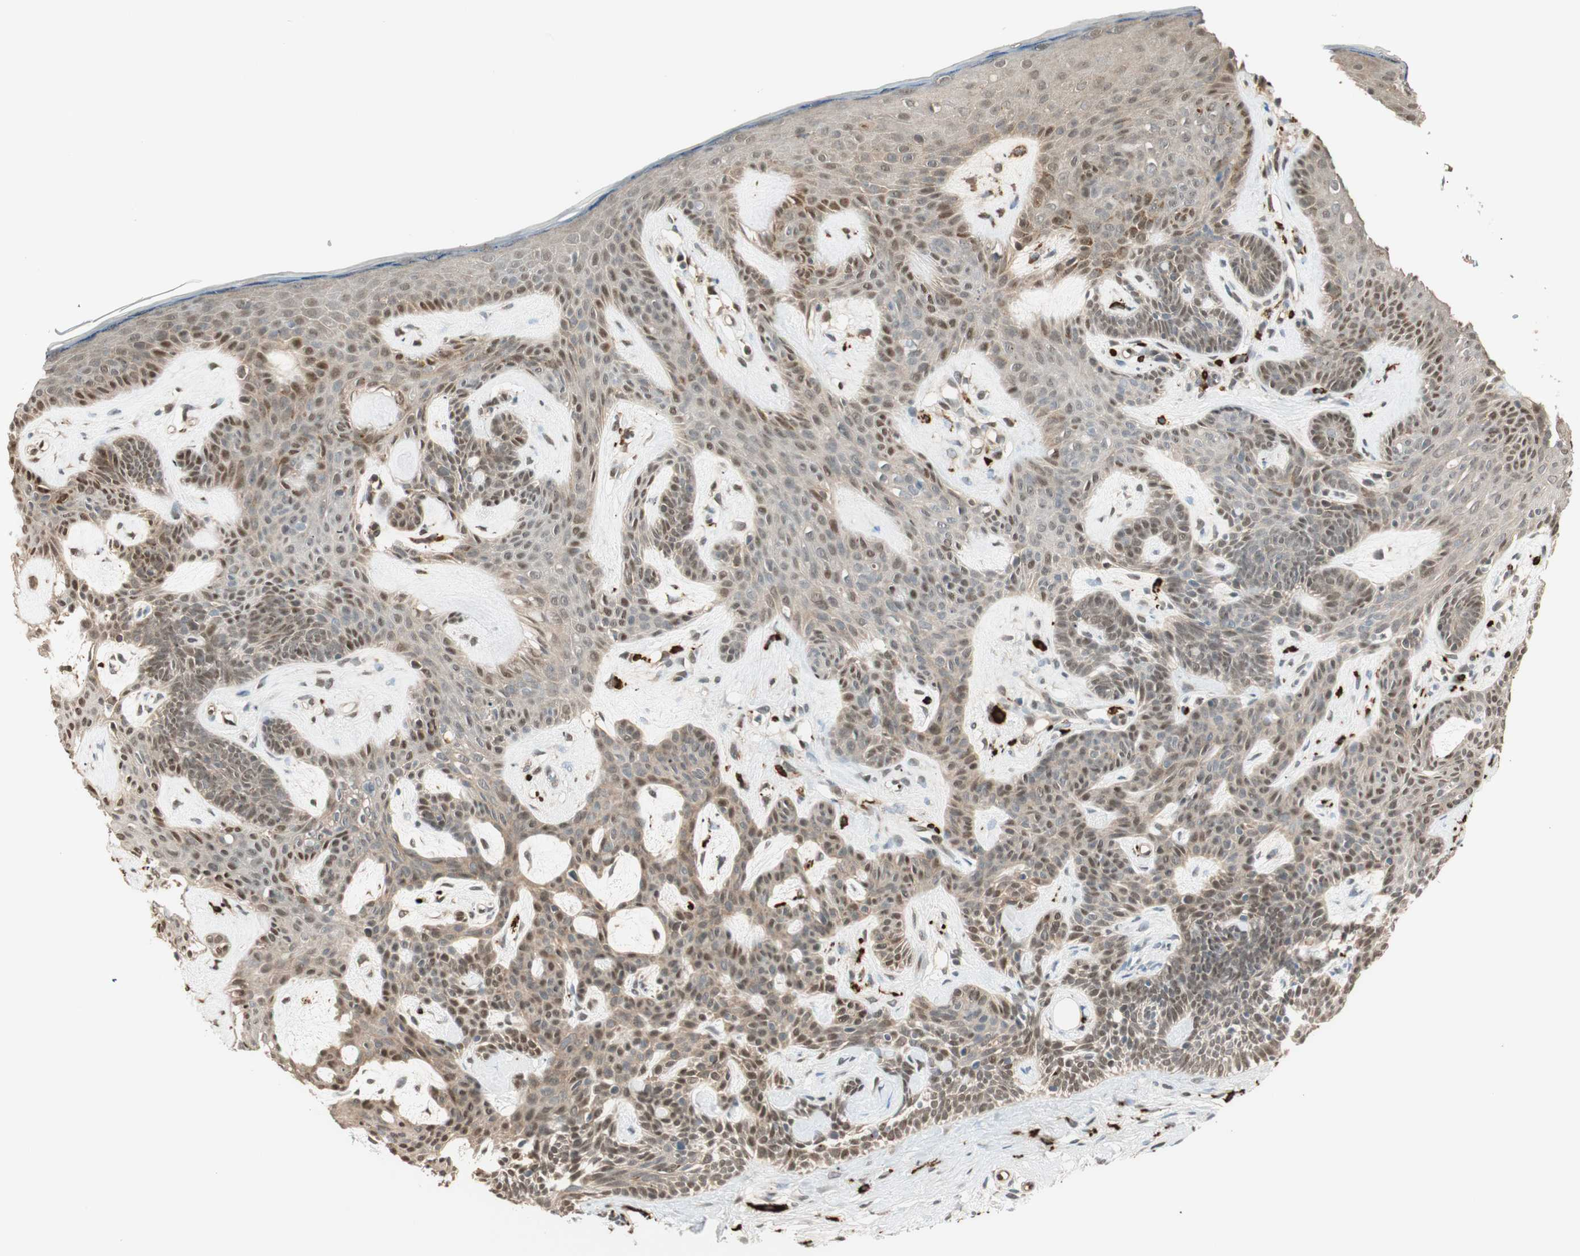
{"staining": {"intensity": "moderate", "quantity": ">75%", "location": "cytoplasmic/membranous,nuclear"}, "tissue": "skin cancer", "cell_type": "Tumor cells", "image_type": "cancer", "snomed": [{"axis": "morphology", "description": "Developmental malformation"}, {"axis": "morphology", "description": "Basal cell carcinoma"}, {"axis": "topography", "description": "Skin"}], "caption": "The photomicrograph shows immunohistochemical staining of basal cell carcinoma (skin). There is moderate cytoplasmic/membranous and nuclear staining is identified in about >75% of tumor cells.", "gene": "ZNF443", "patient": {"sex": "female", "age": 62}}